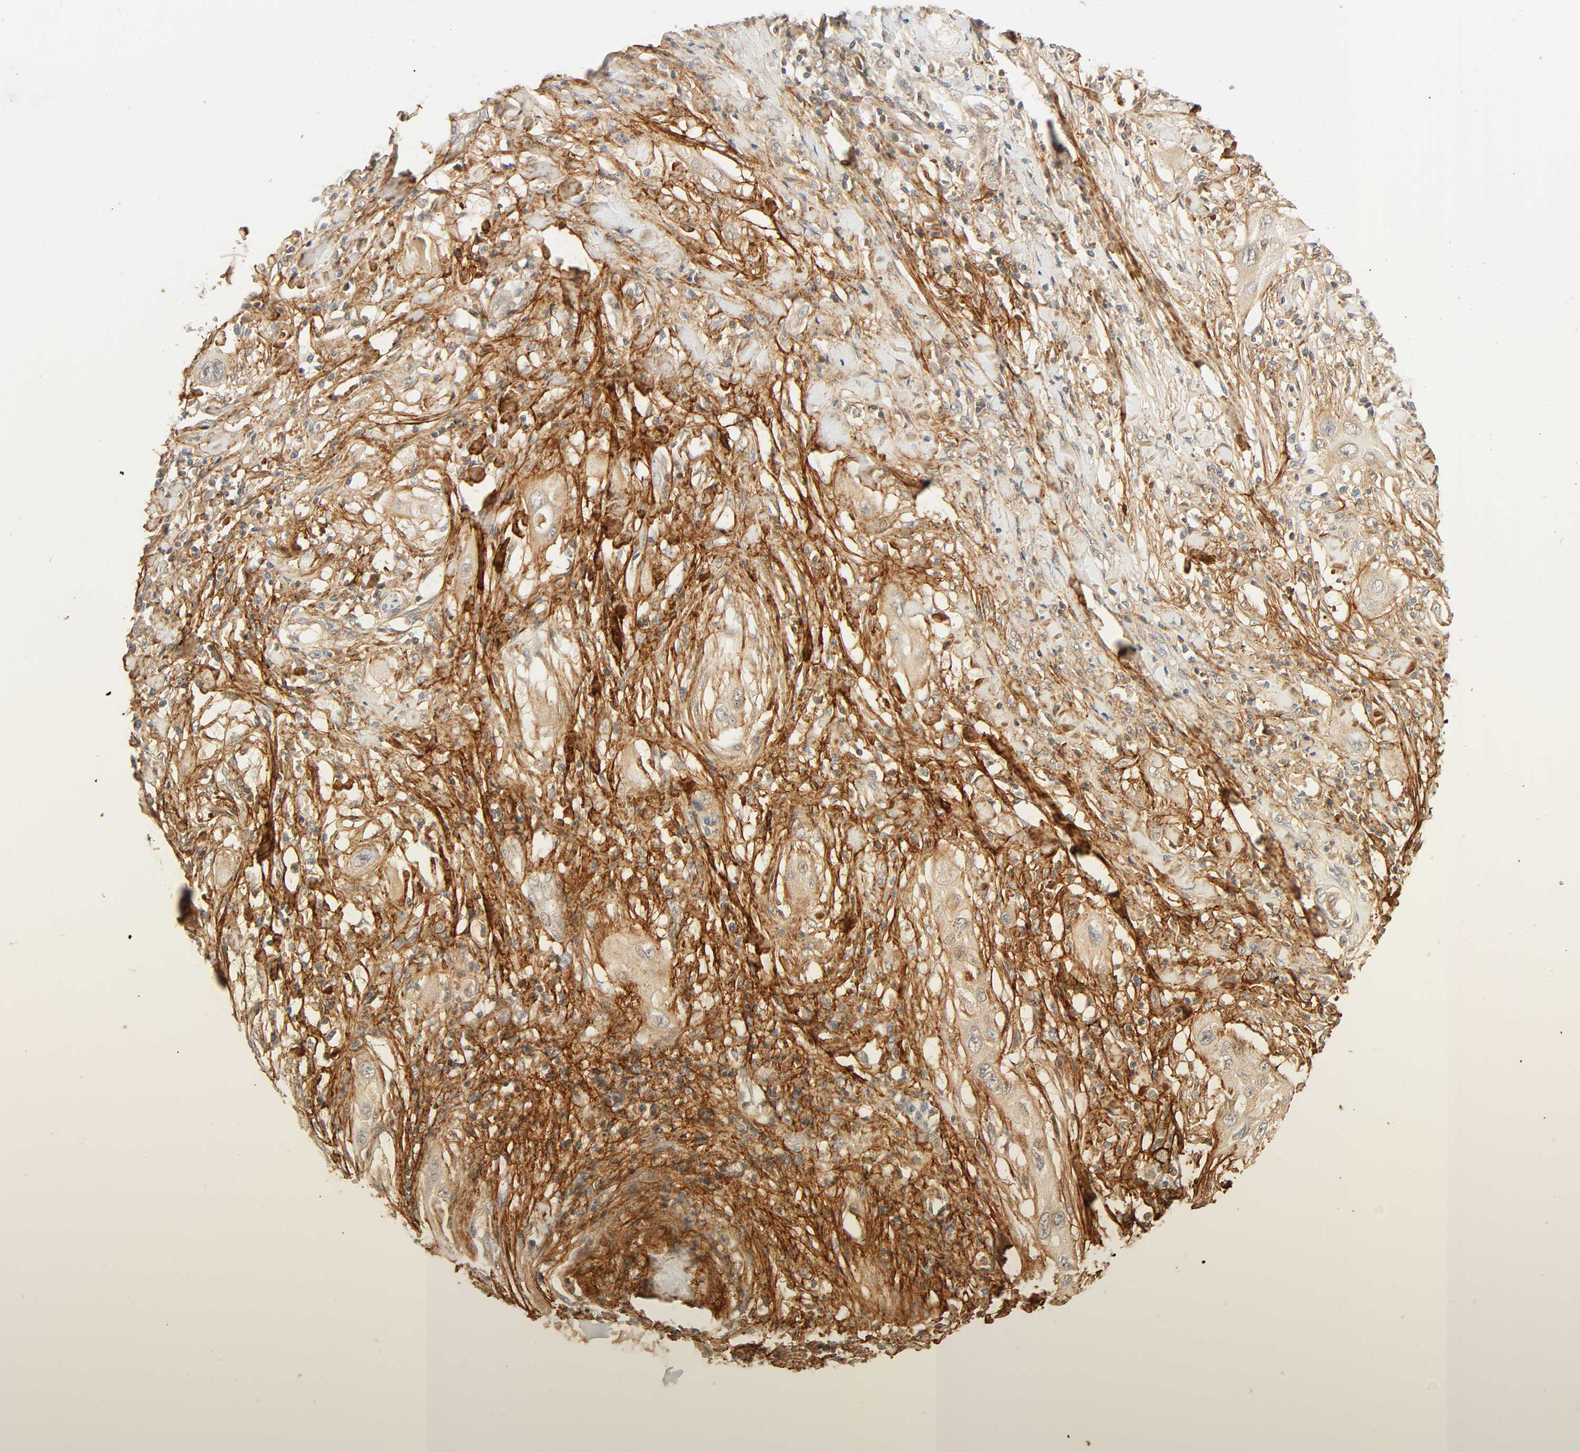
{"staining": {"intensity": "moderate", "quantity": "25%-75%", "location": "cytoplasmic/membranous"}, "tissue": "lung cancer", "cell_type": "Tumor cells", "image_type": "cancer", "snomed": [{"axis": "morphology", "description": "Squamous cell carcinoma, NOS"}, {"axis": "topography", "description": "Lung"}], "caption": "A medium amount of moderate cytoplasmic/membranous positivity is present in approximately 25%-75% of tumor cells in lung squamous cell carcinoma tissue.", "gene": "CACNA1G", "patient": {"sex": "female", "age": 47}}